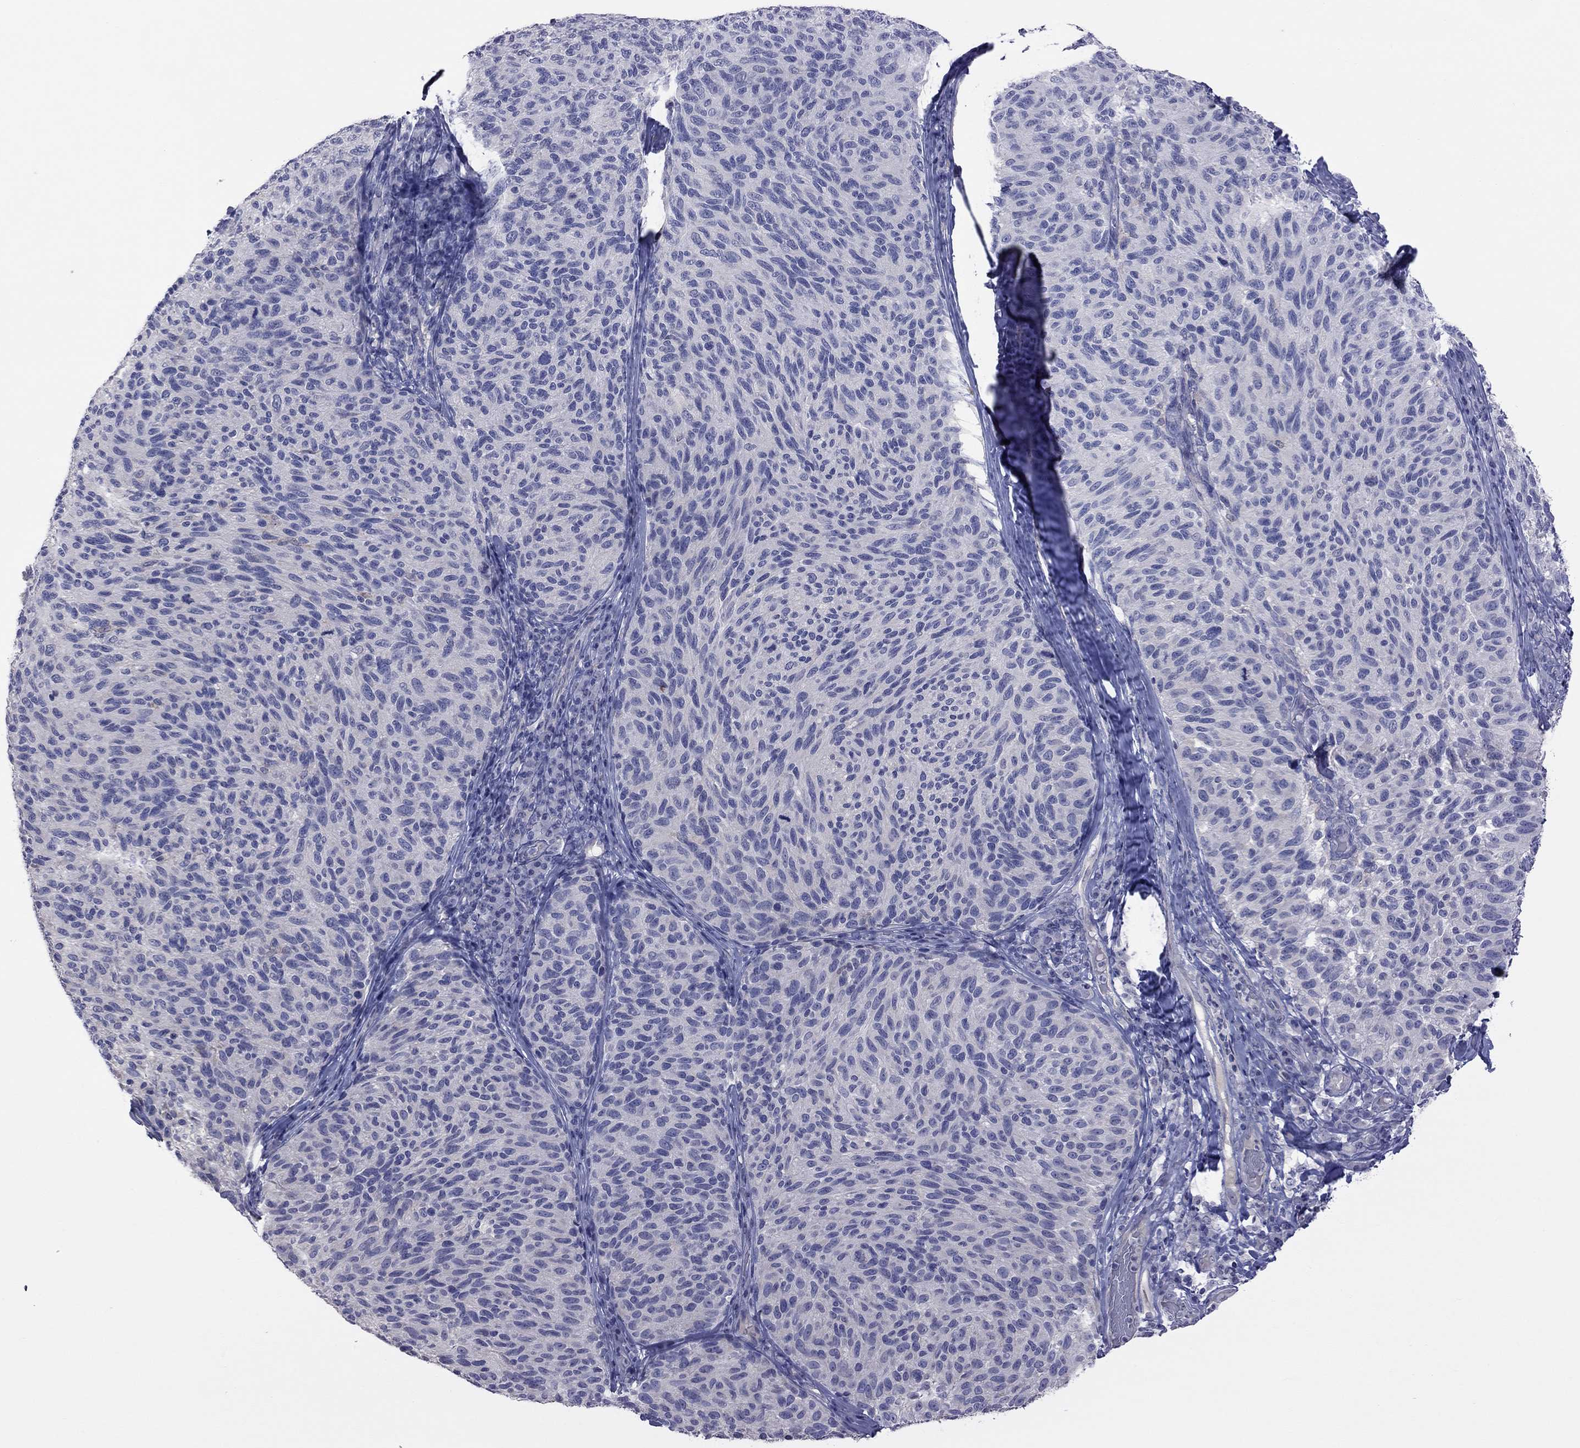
{"staining": {"intensity": "negative", "quantity": "none", "location": "none"}, "tissue": "melanoma", "cell_type": "Tumor cells", "image_type": "cancer", "snomed": [{"axis": "morphology", "description": "Malignant melanoma, NOS"}, {"axis": "topography", "description": "Skin"}], "caption": "High magnification brightfield microscopy of malignant melanoma stained with DAB (brown) and counterstained with hematoxylin (blue): tumor cells show no significant expression.", "gene": "HYLS1", "patient": {"sex": "female", "age": 73}}